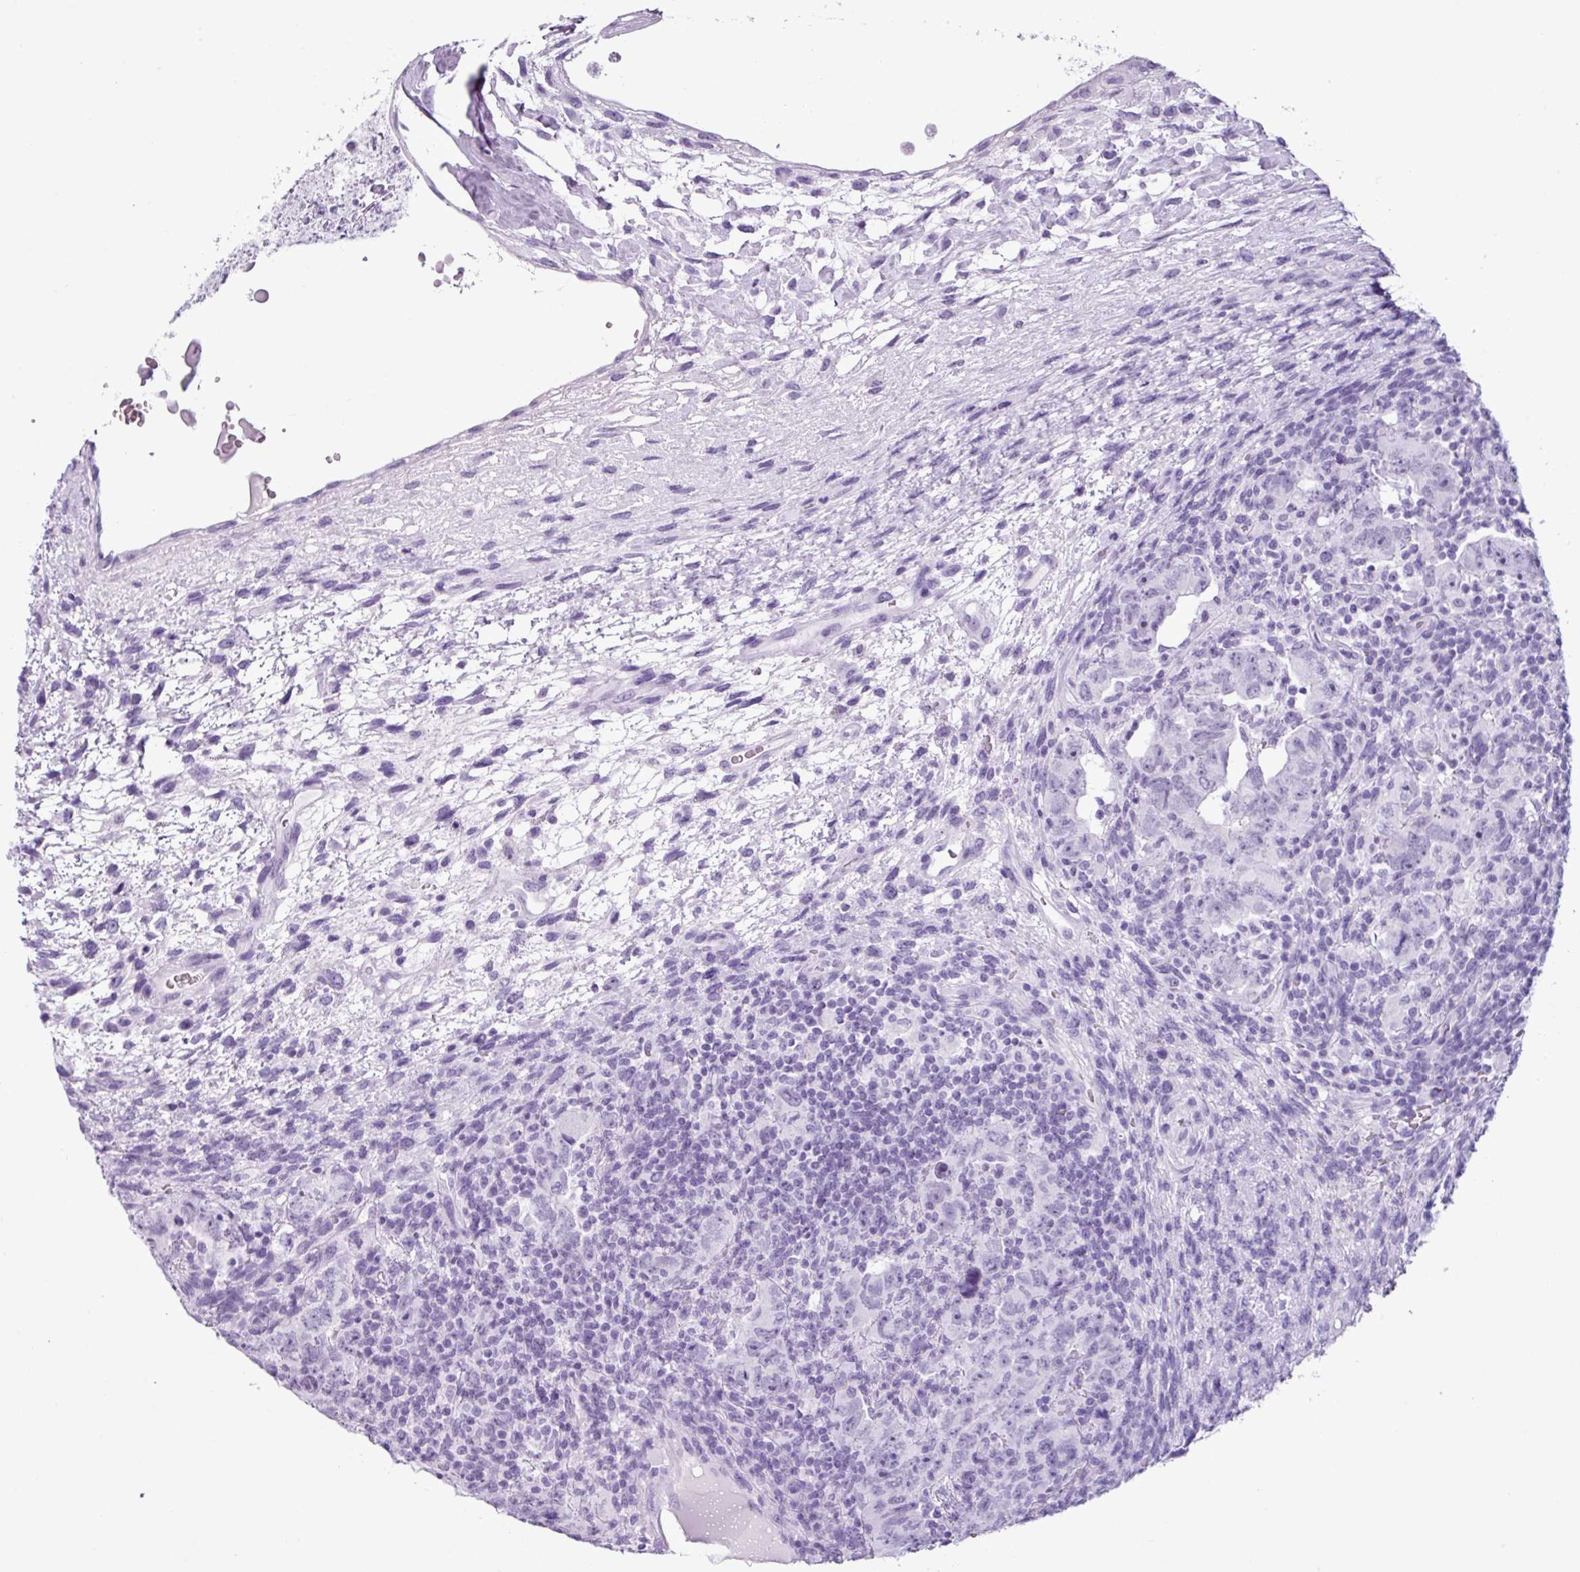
{"staining": {"intensity": "negative", "quantity": "none", "location": "none"}, "tissue": "testis cancer", "cell_type": "Tumor cells", "image_type": "cancer", "snomed": [{"axis": "morphology", "description": "Carcinoma, Embryonal, NOS"}, {"axis": "topography", "description": "Testis"}], "caption": "Testis cancer (embryonal carcinoma) was stained to show a protein in brown. There is no significant staining in tumor cells.", "gene": "SCT", "patient": {"sex": "male", "age": 24}}